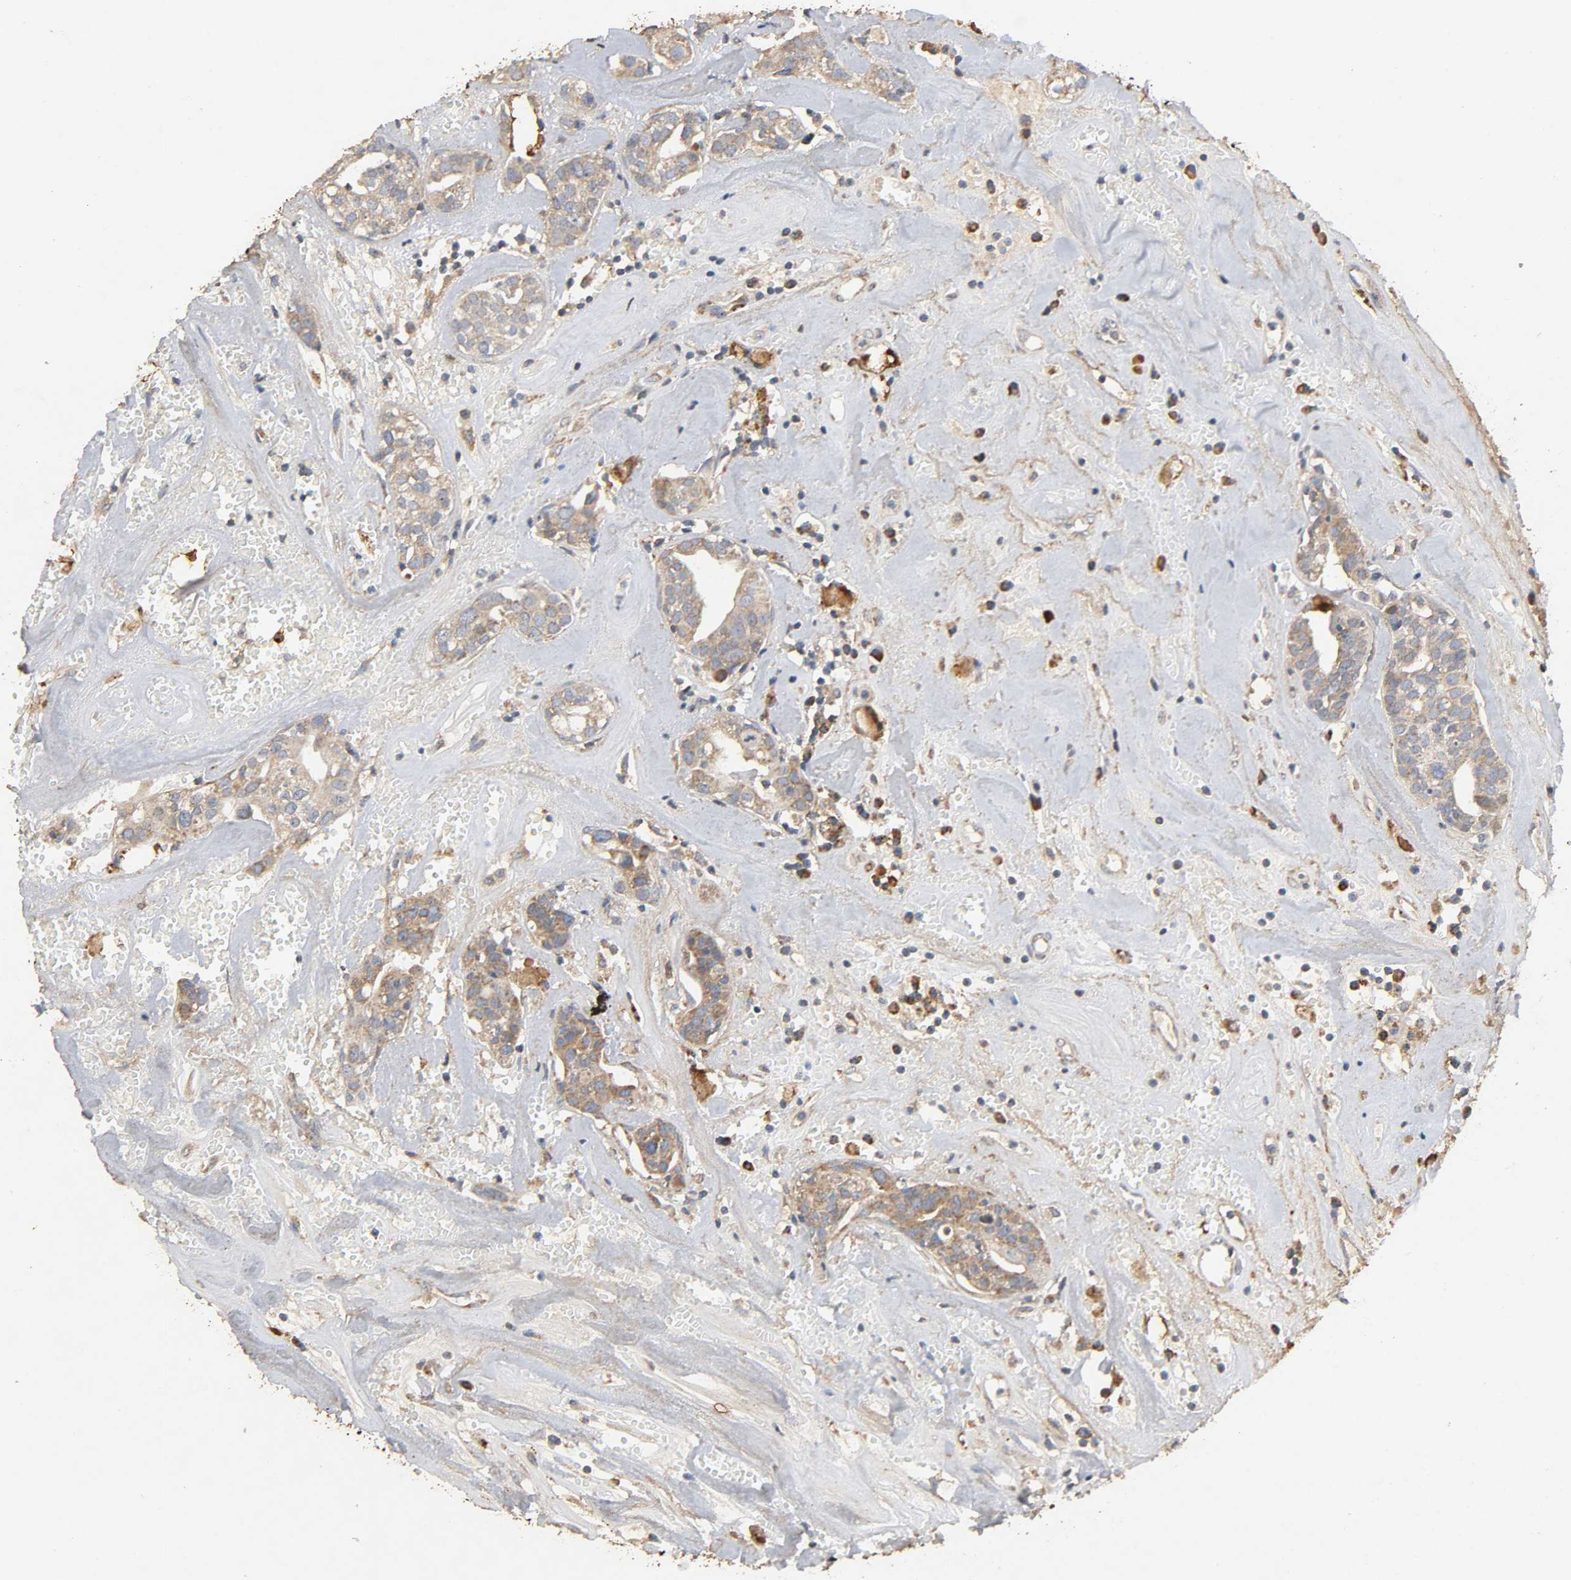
{"staining": {"intensity": "weak", "quantity": ">75%", "location": "cytoplasmic/membranous"}, "tissue": "head and neck cancer", "cell_type": "Tumor cells", "image_type": "cancer", "snomed": [{"axis": "morphology", "description": "Adenocarcinoma, NOS"}, {"axis": "topography", "description": "Salivary gland"}, {"axis": "topography", "description": "Head-Neck"}], "caption": "A low amount of weak cytoplasmic/membranous expression is seen in about >75% of tumor cells in head and neck adenocarcinoma tissue.", "gene": "NDUFS3", "patient": {"sex": "female", "age": 65}}